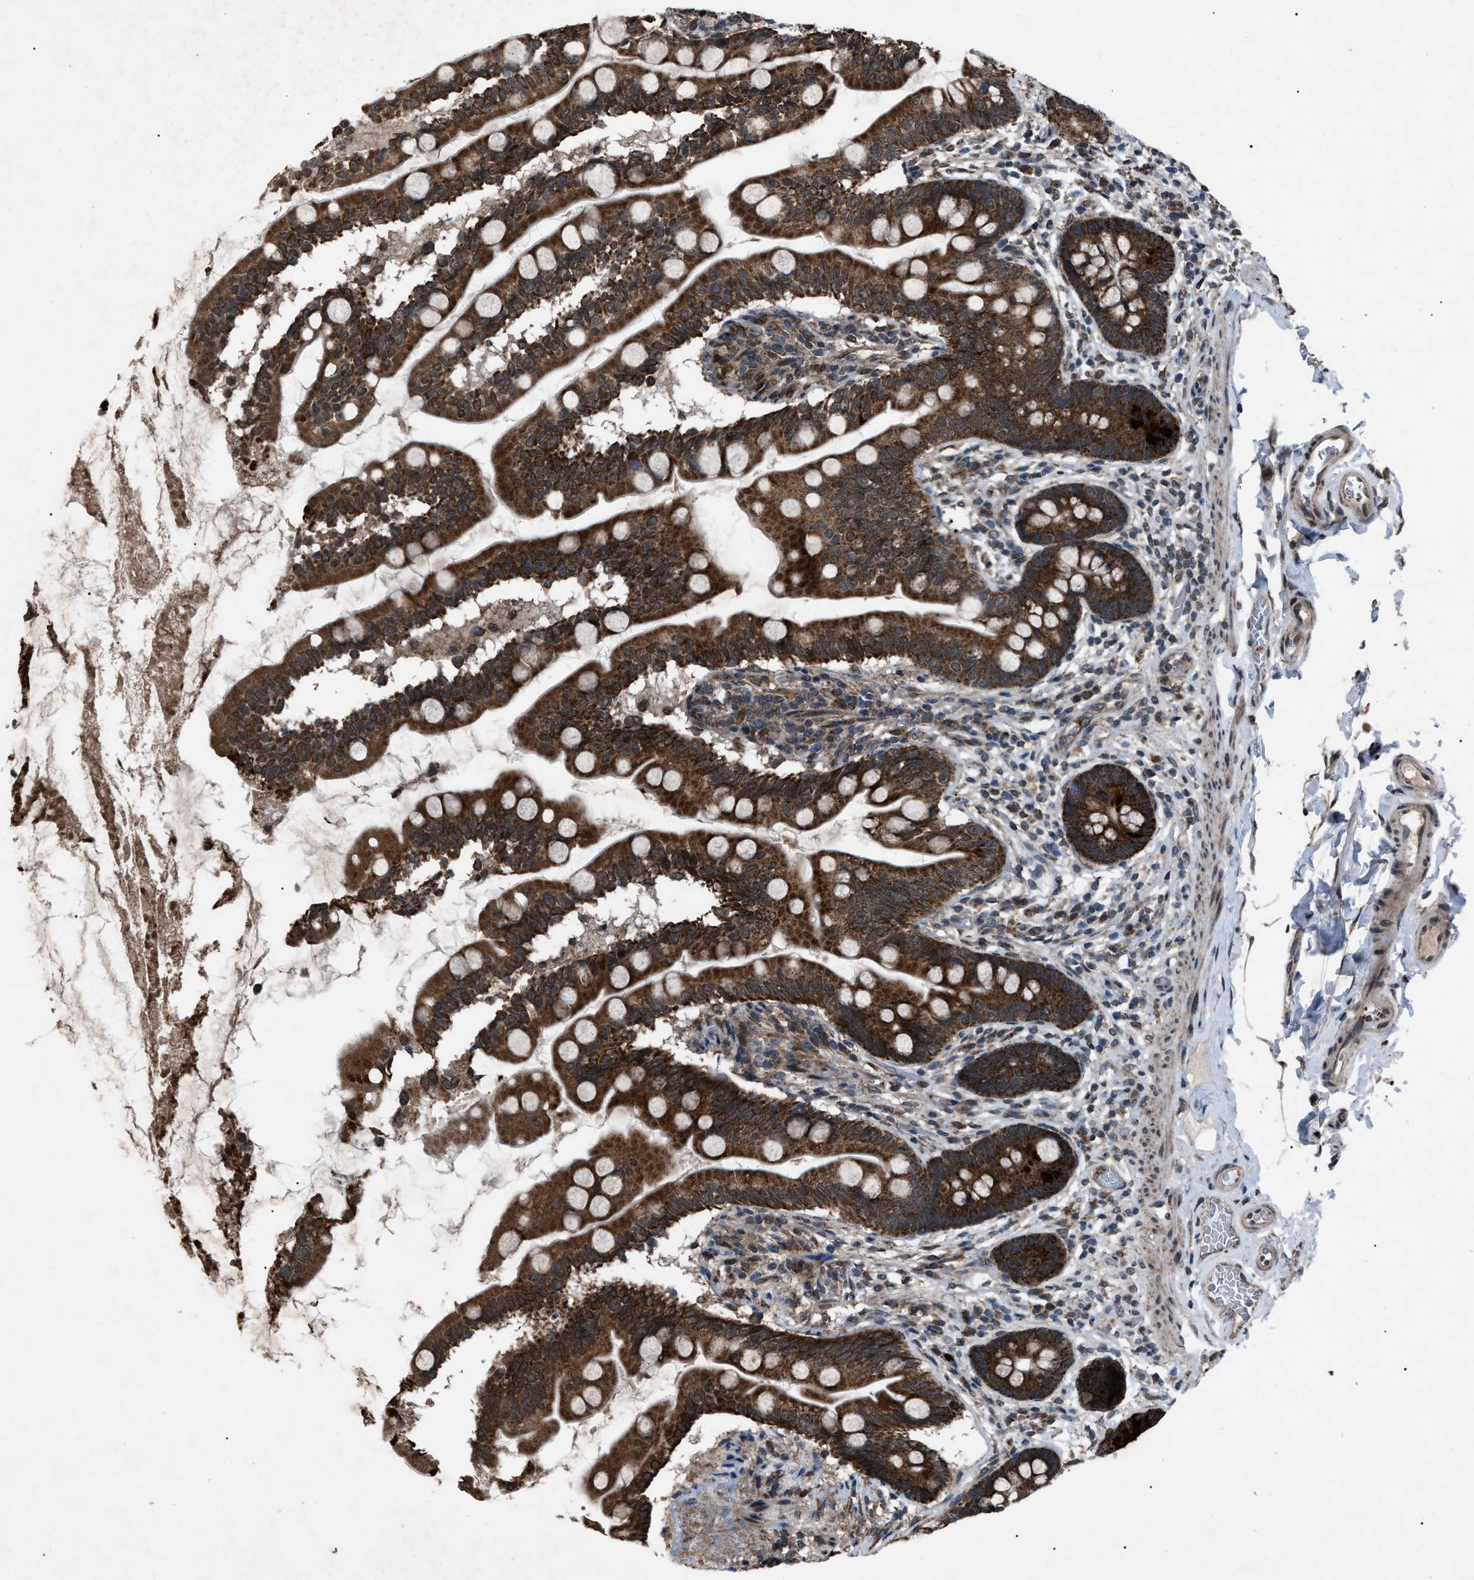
{"staining": {"intensity": "strong", "quantity": ">75%", "location": "cytoplasmic/membranous"}, "tissue": "small intestine", "cell_type": "Glandular cells", "image_type": "normal", "snomed": [{"axis": "morphology", "description": "Normal tissue, NOS"}, {"axis": "topography", "description": "Small intestine"}], "caption": "Small intestine stained with a brown dye reveals strong cytoplasmic/membranous positive positivity in about >75% of glandular cells.", "gene": "ZFAND2A", "patient": {"sex": "female", "age": 56}}